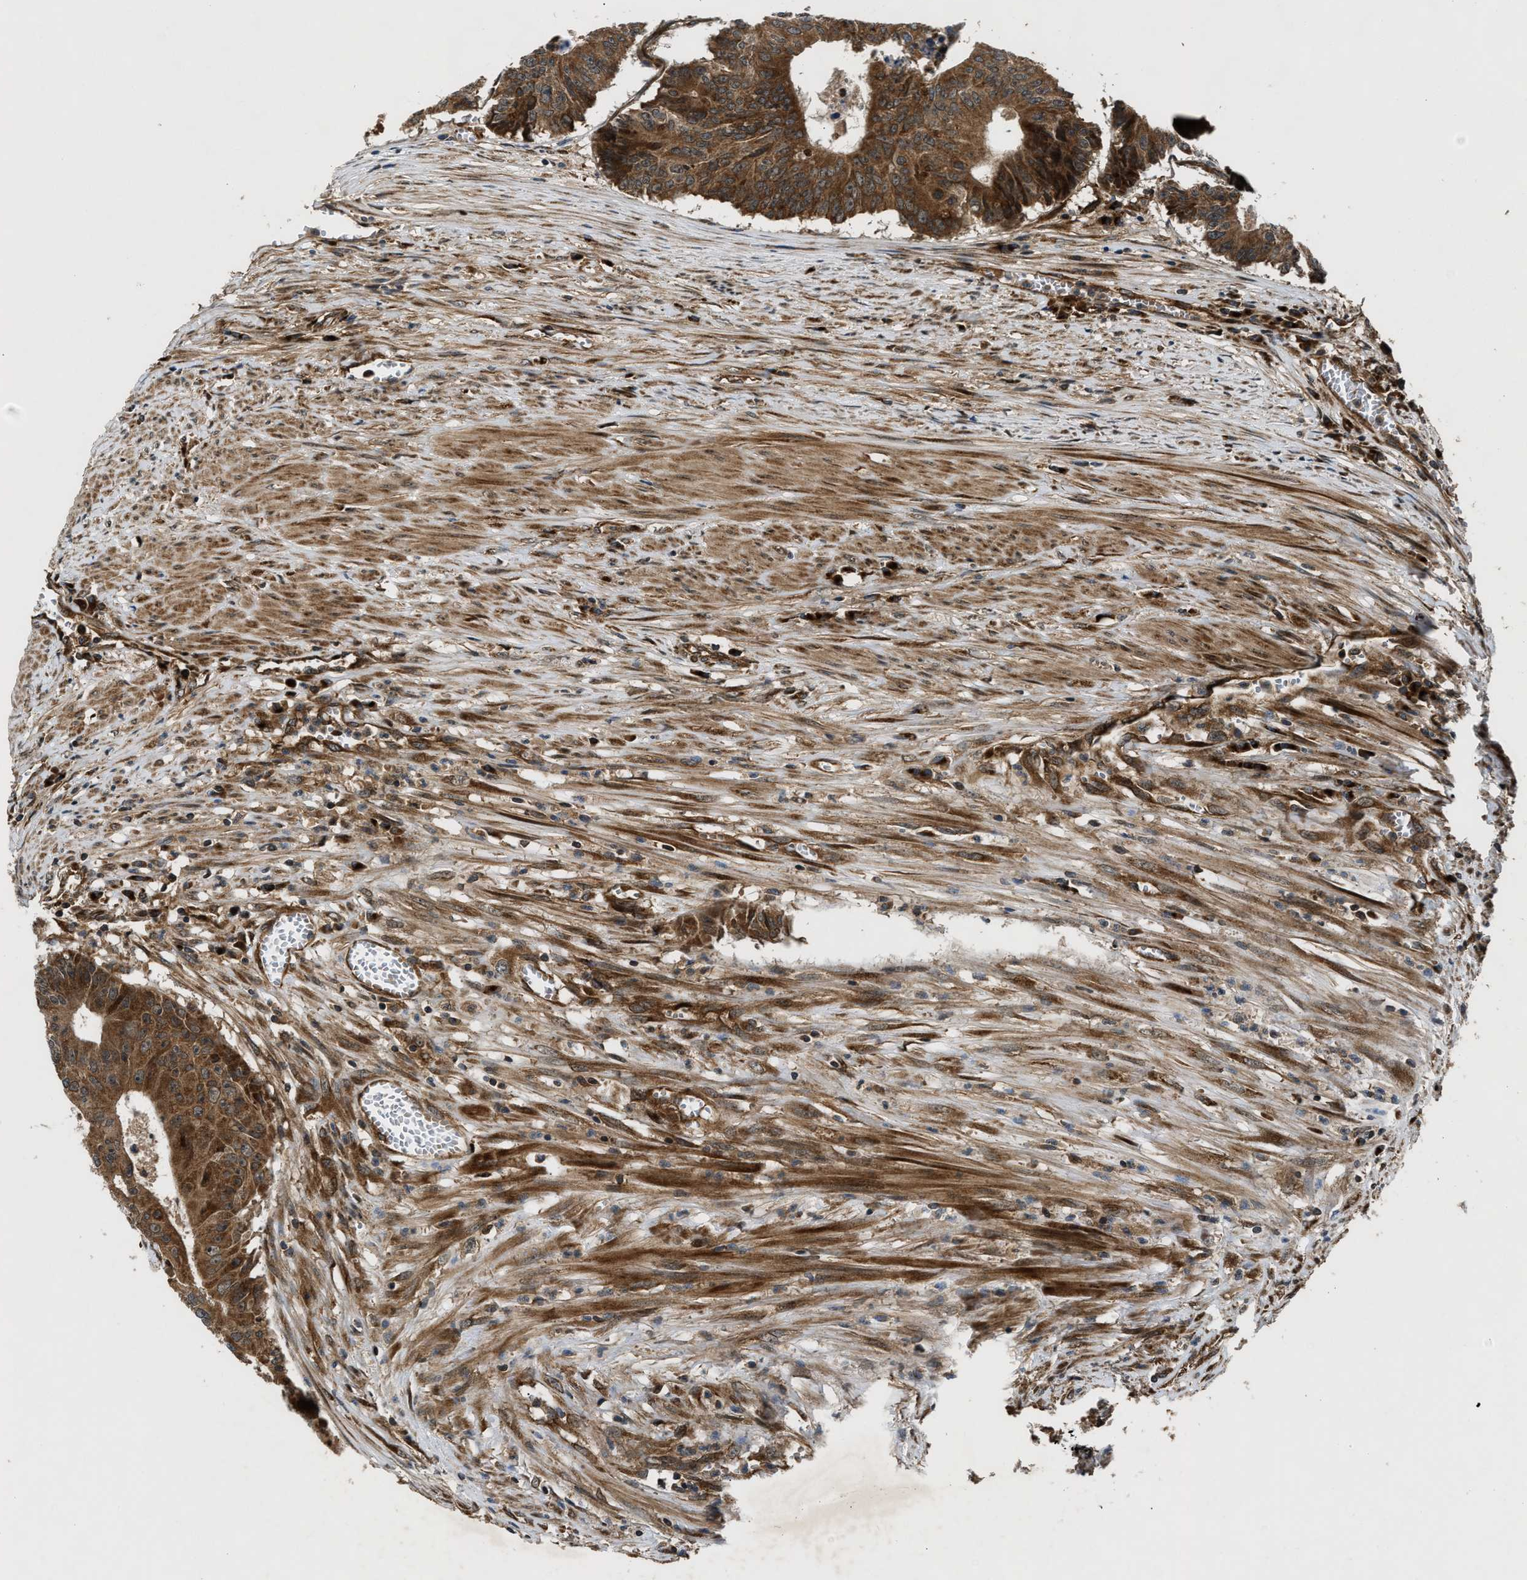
{"staining": {"intensity": "strong", "quantity": ">75%", "location": "cytoplasmic/membranous"}, "tissue": "colorectal cancer", "cell_type": "Tumor cells", "image_type": "cancer", "snomed": [{"axis": "morphology", "description": "Adenocarcinoma, NOS"}, {"axis": "topography", "description": "Colon"}], "caption": "About >75% of tumor cells in human adenocarcinoma (colorectal) reveal strong cytoplasmic/membranous protein staining as visualized by brown immunohistochemical staining.", "gene": "PNPLA8", "patient": {"sex": "male", "age": 87}}